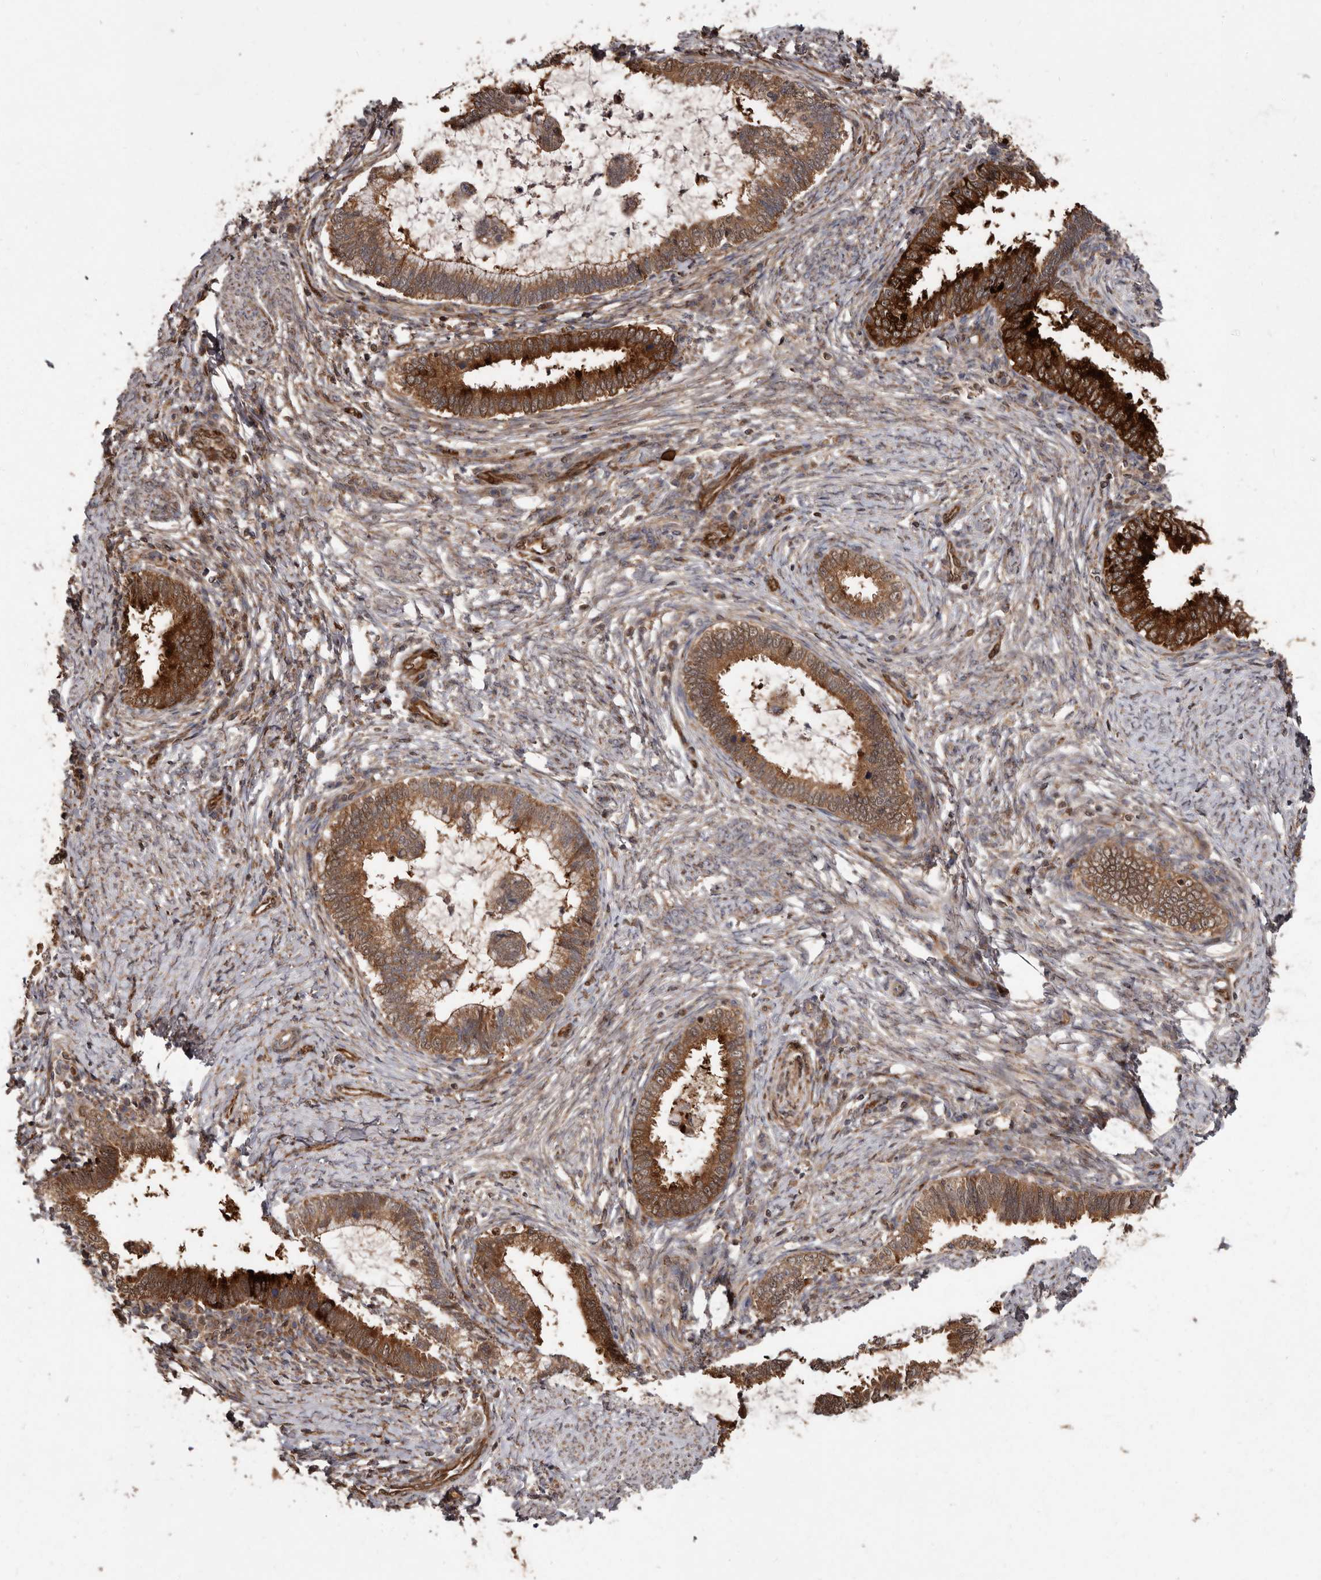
{"staining": {"intensity": "strong", "quantity": ">75%", "location": "cytoplasmic/membranous"}, "tissue": "cervical cancer", "cell_type": "Tumor cells", "image_type": "cancer", "snomed": [{"axis": "morphology", "description": "Adenocarcinoma, NOS"}, {"axis": "topography", "description": "Cervix"}], "caption": "Immunohistochemical staining of human cervical cancer (adenocarcinoma) exhibits strong cytoplasmic/membranous protein staining in approximately >75% of tumor cells.", "gene": "FLAD1", "patient": {"sex": "female", "age": 36}}